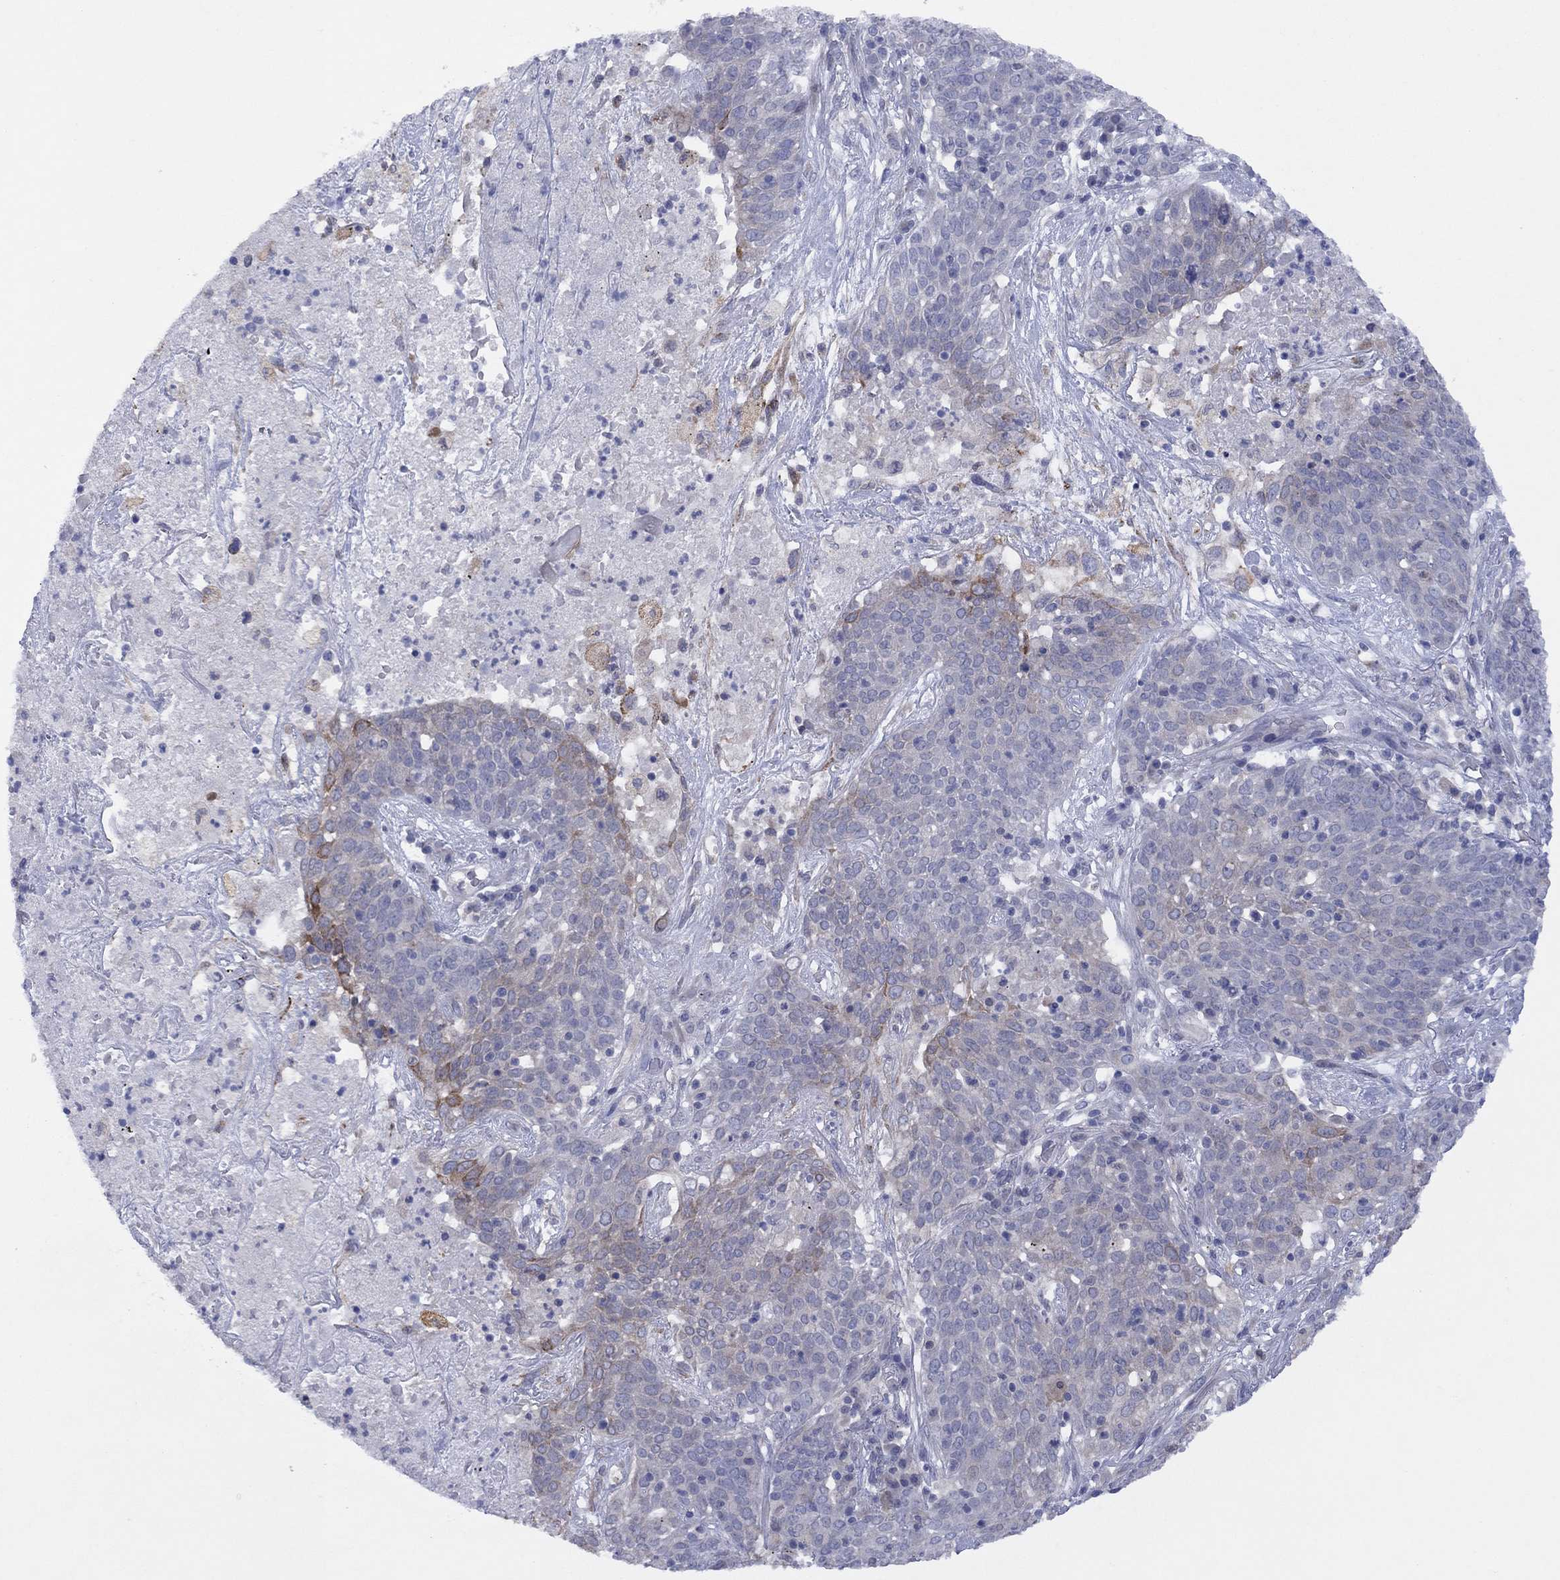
{"staining": {"intensity": "strong", "quantity": "<25%", "location": "cytoplasmic/membranous"}, "tissue": "lung cancer", "cell_type": "Tumor cells", "image_type": "cancer", "snomed": [{"axis": "morphology", "description": "Squamous cell carcinoma, NOS"}, {"axis": "topography", "description": "Lung"}], "caption": "Immunohistochemistry histopathology image of human lung cancer stained for a protein (brown), which shows medium levels of strong cytoplasmic/membranous staining in about <25% of tumor cells.", "gene": "CYP2B6", "patient": {"sex": "male", "age": 82}}